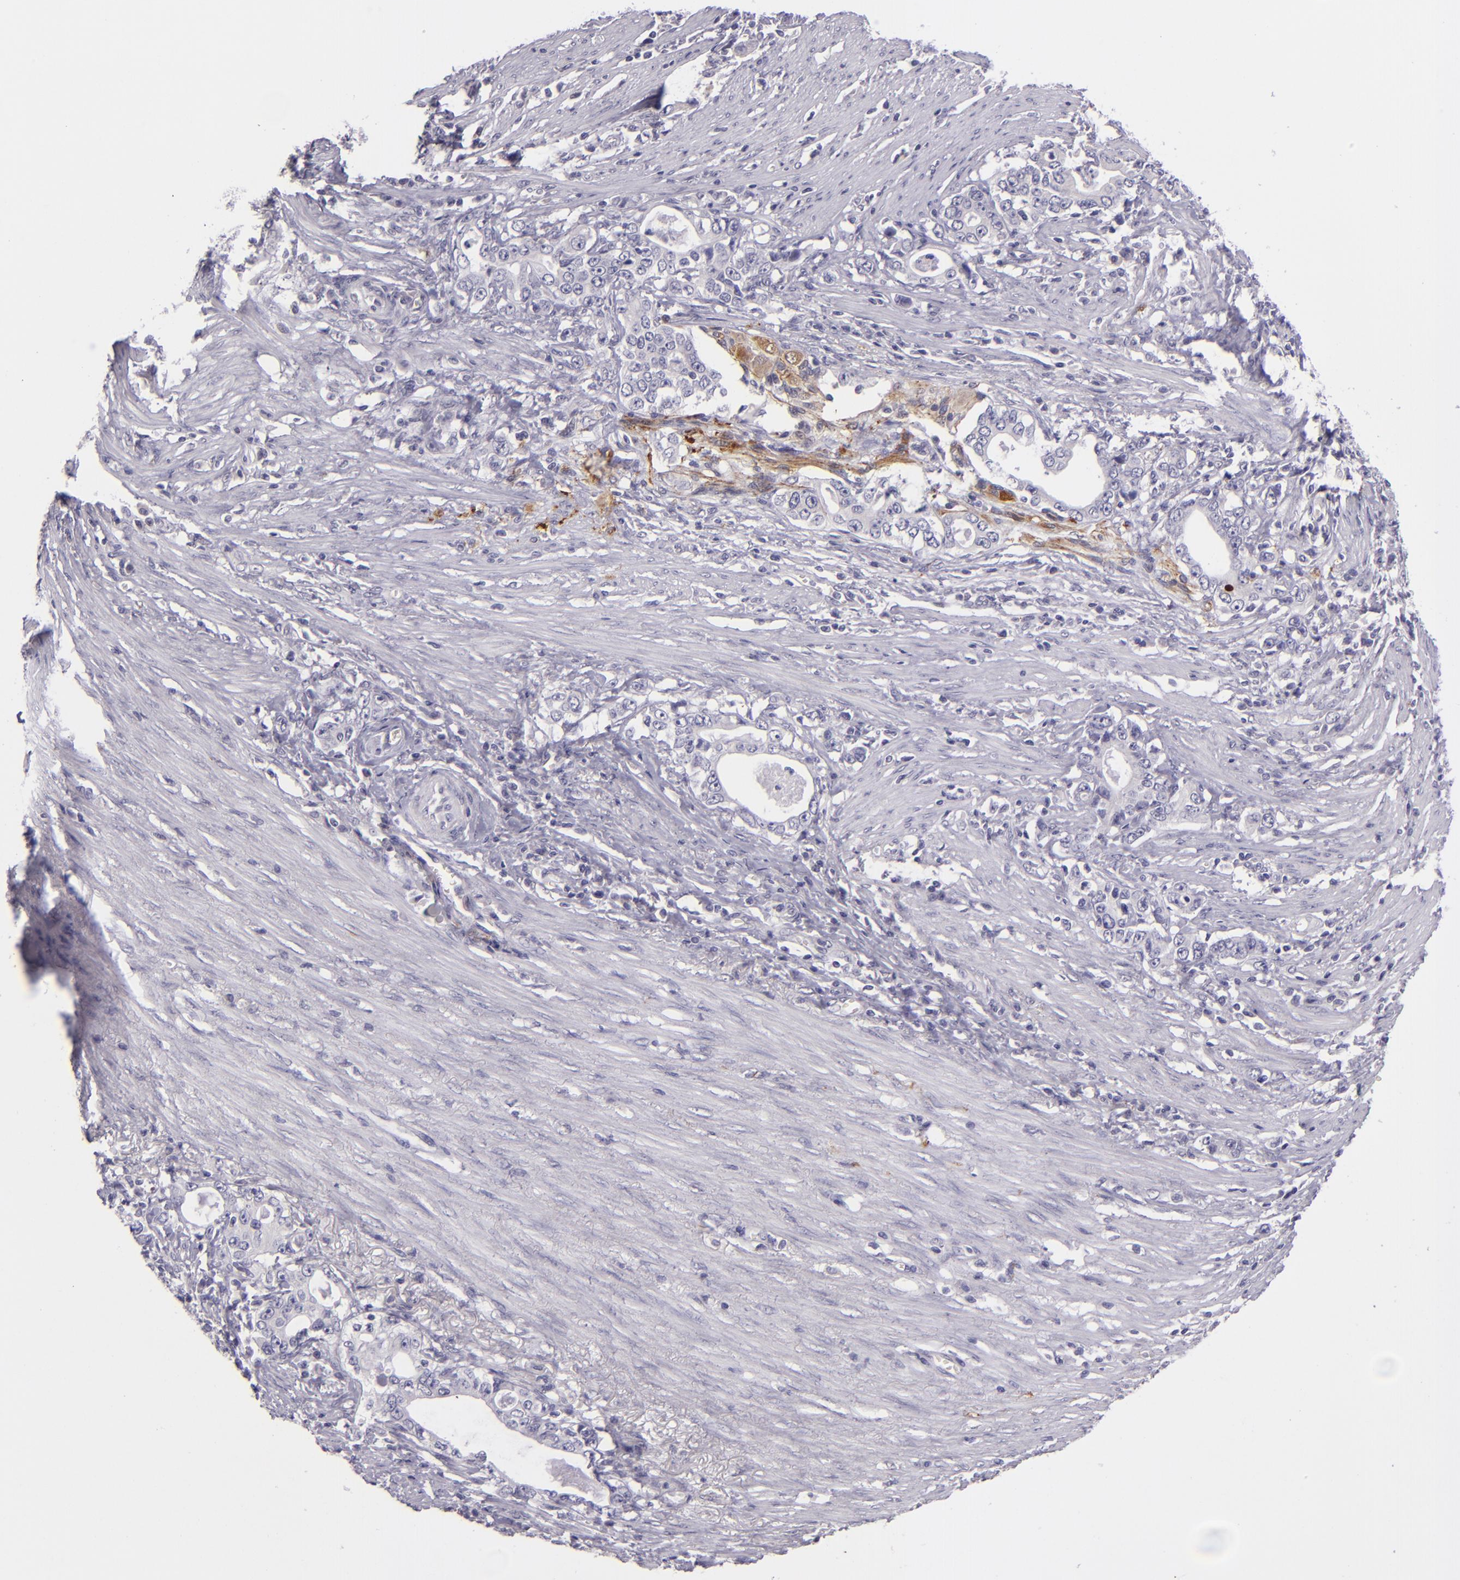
{"staining": {"intensity": "negative", "quantity": "none", "location": "none"}, "tissue": "stomach cancer", "cell_type": "Tumor cells", "image_type": "cancer", "snomed": [{"axis": "morphology", "description": "Adenocarcinoma, NOS"}, {"axis": "topography", "description": "Stomach, lower"}], "caption": "There is no significant staining in tumor cells of adenocarcinoma (stomach). (DAB immunohistochemistry (IHC) visualized using brightfield microscopy, high magnification).", "gene": "SNCB", "patient": {"sex": "female", "age": 72}}